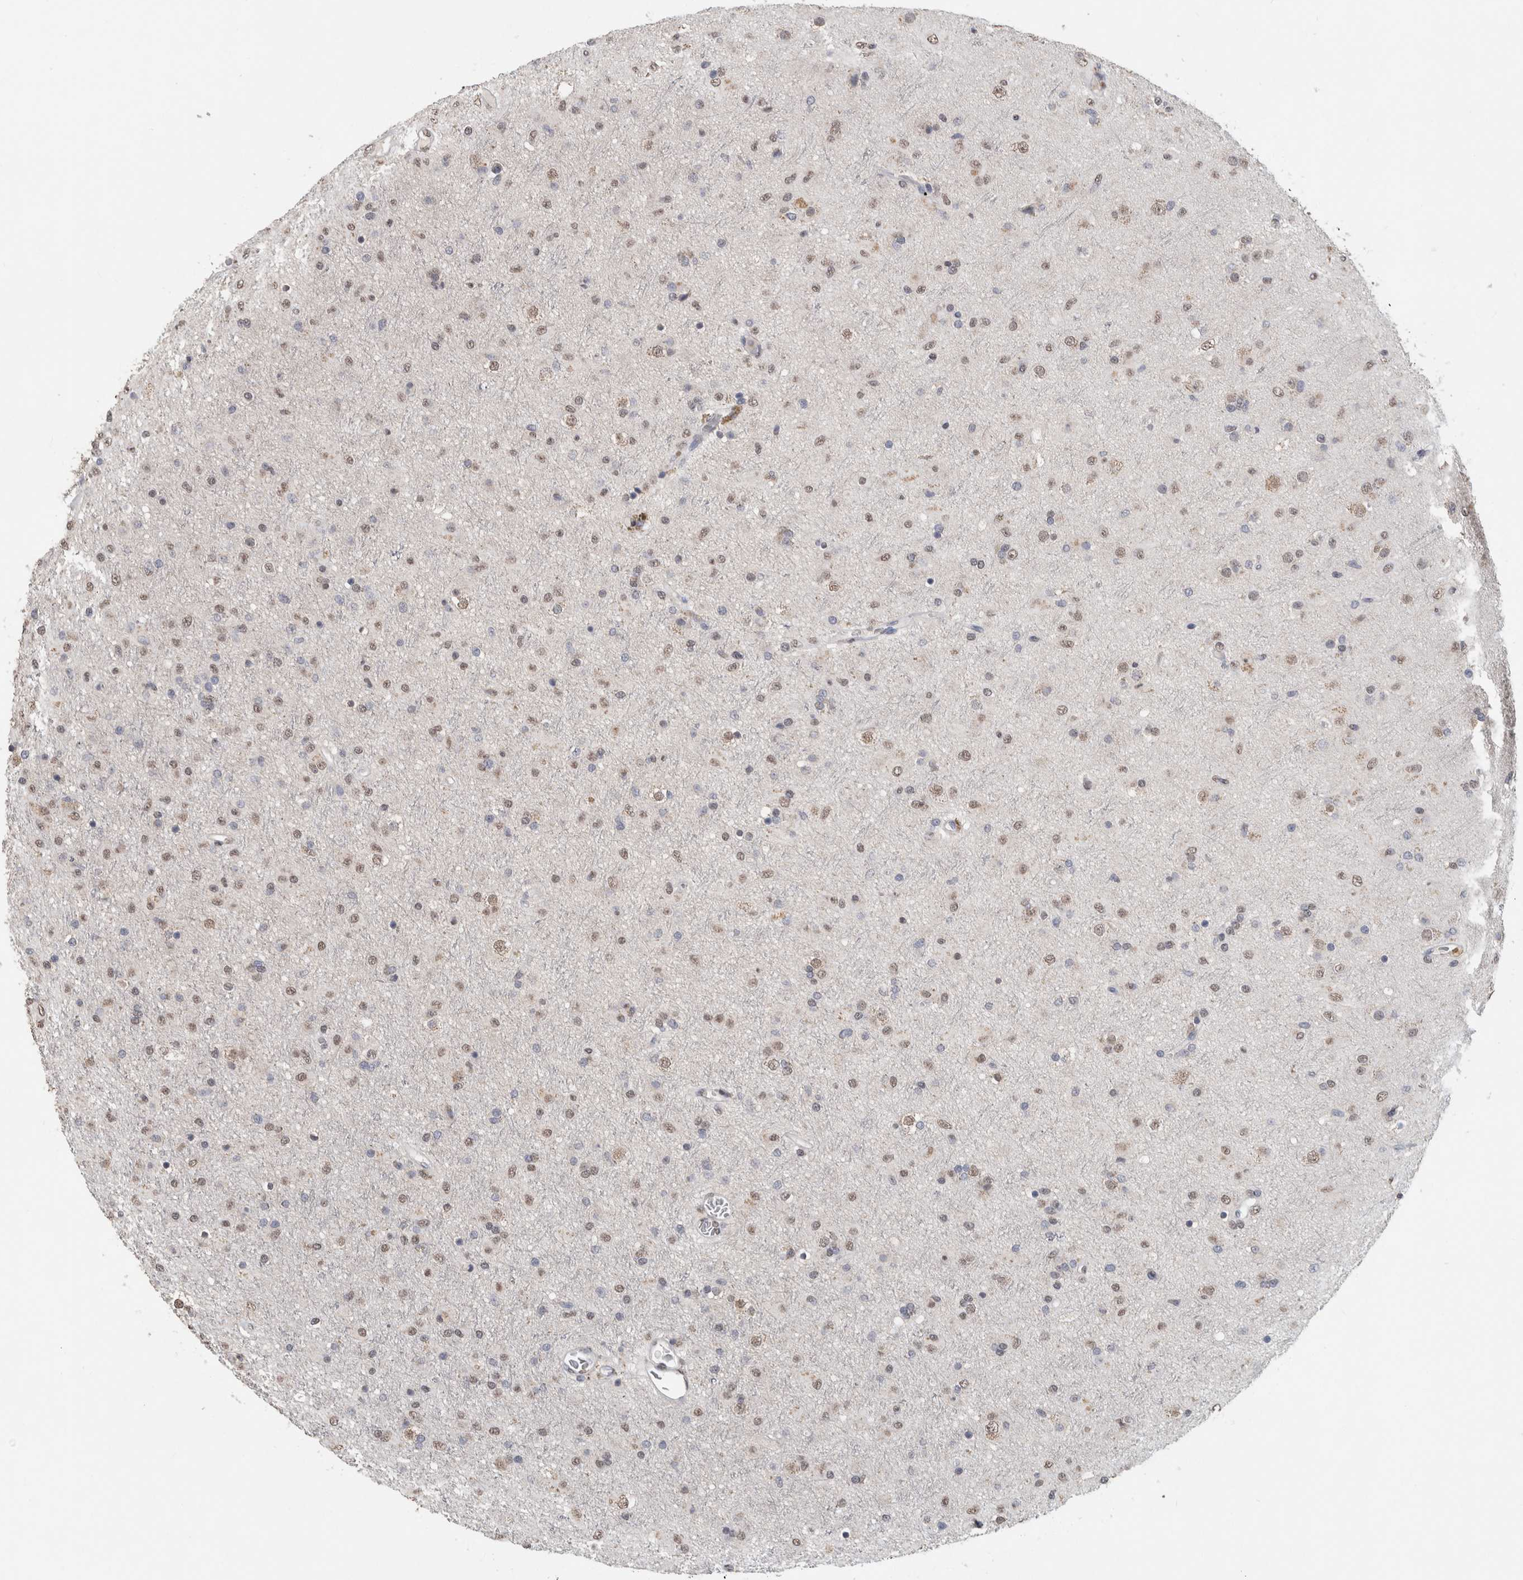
{"staining": {"intensity": "weak", "quantity": ">75%", "location": "nuclear"}, "tissue": "glioma", "cell_type": "Tumor cells", "image_type": "cancer", "snomed": [{"axis": "morphology", "description": "Glioma, malignant, Low grade"}, {"axis": "topography", "description": "Brain"}], "caption": "A brown stain labels weak nuclear positivity of a protein in glioma tumor cells.", "gene": "LTBP1", "patient": {"sex": "male", "age": 65}}